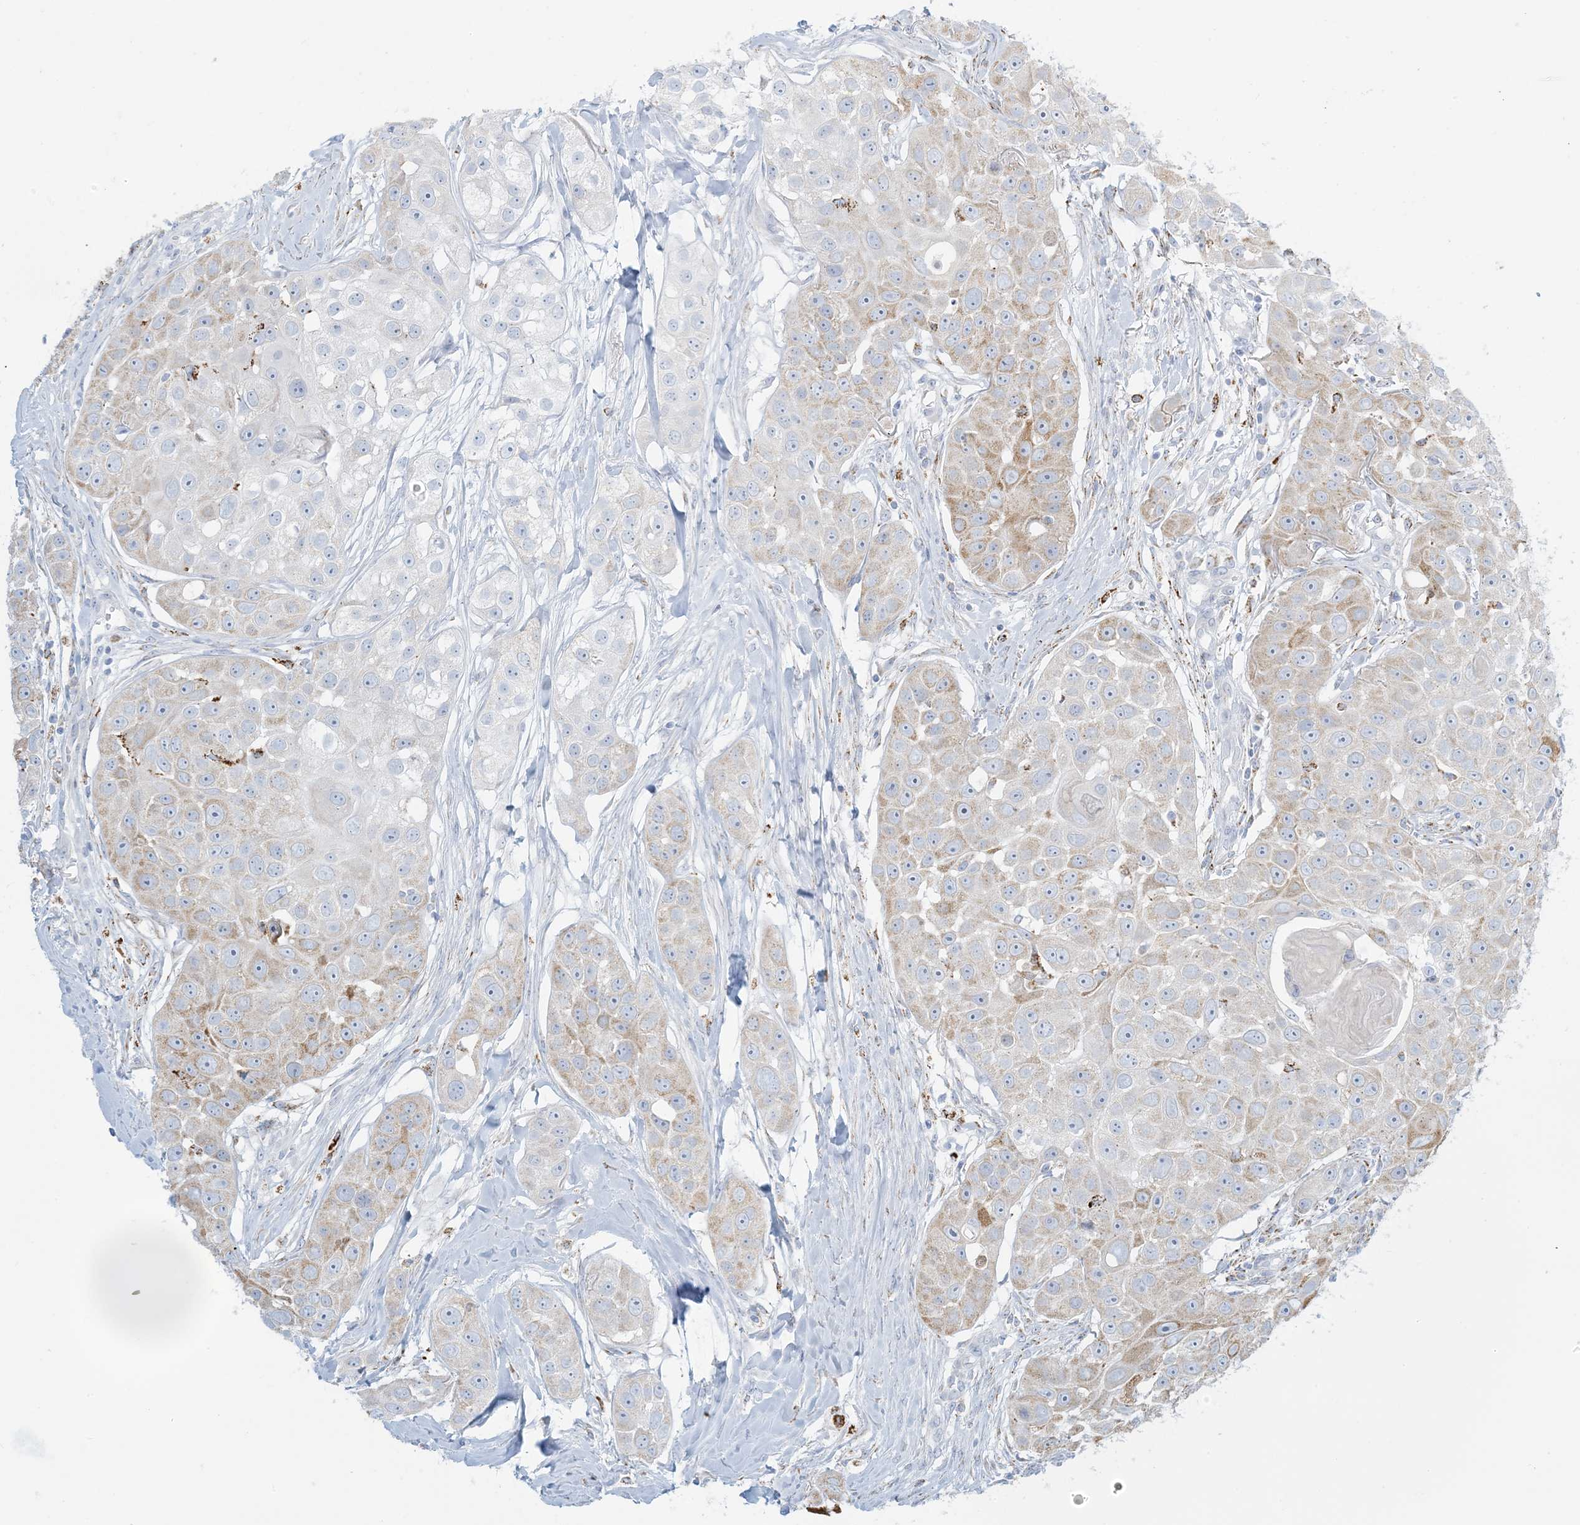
{"staining": {"intensity": "weak", "quantity": "<25%", "location": "cytoplasmic/membranous"}, "tissue": "head and neck cancer", "cell_type": "Tumor cells", "image_type": "cancer", "snomed": [{"axis": "morphology", "description": "Normal tissue, NOS"}, {"axis": "morphology", "description": "Squamous cell carcinoma, NOS"}, {"axis": "topography", "description": "Skeletal muscle"}, {"axis": "topography", "description": "Head-Neck"}], "caption": "Head and neck squamous cell carcinoma was stained to show a protein in brown. There is no significant positivity in tumor cells.", "gene": "ZDHHC4", "patient": {"sex": "male", "age": 51}}